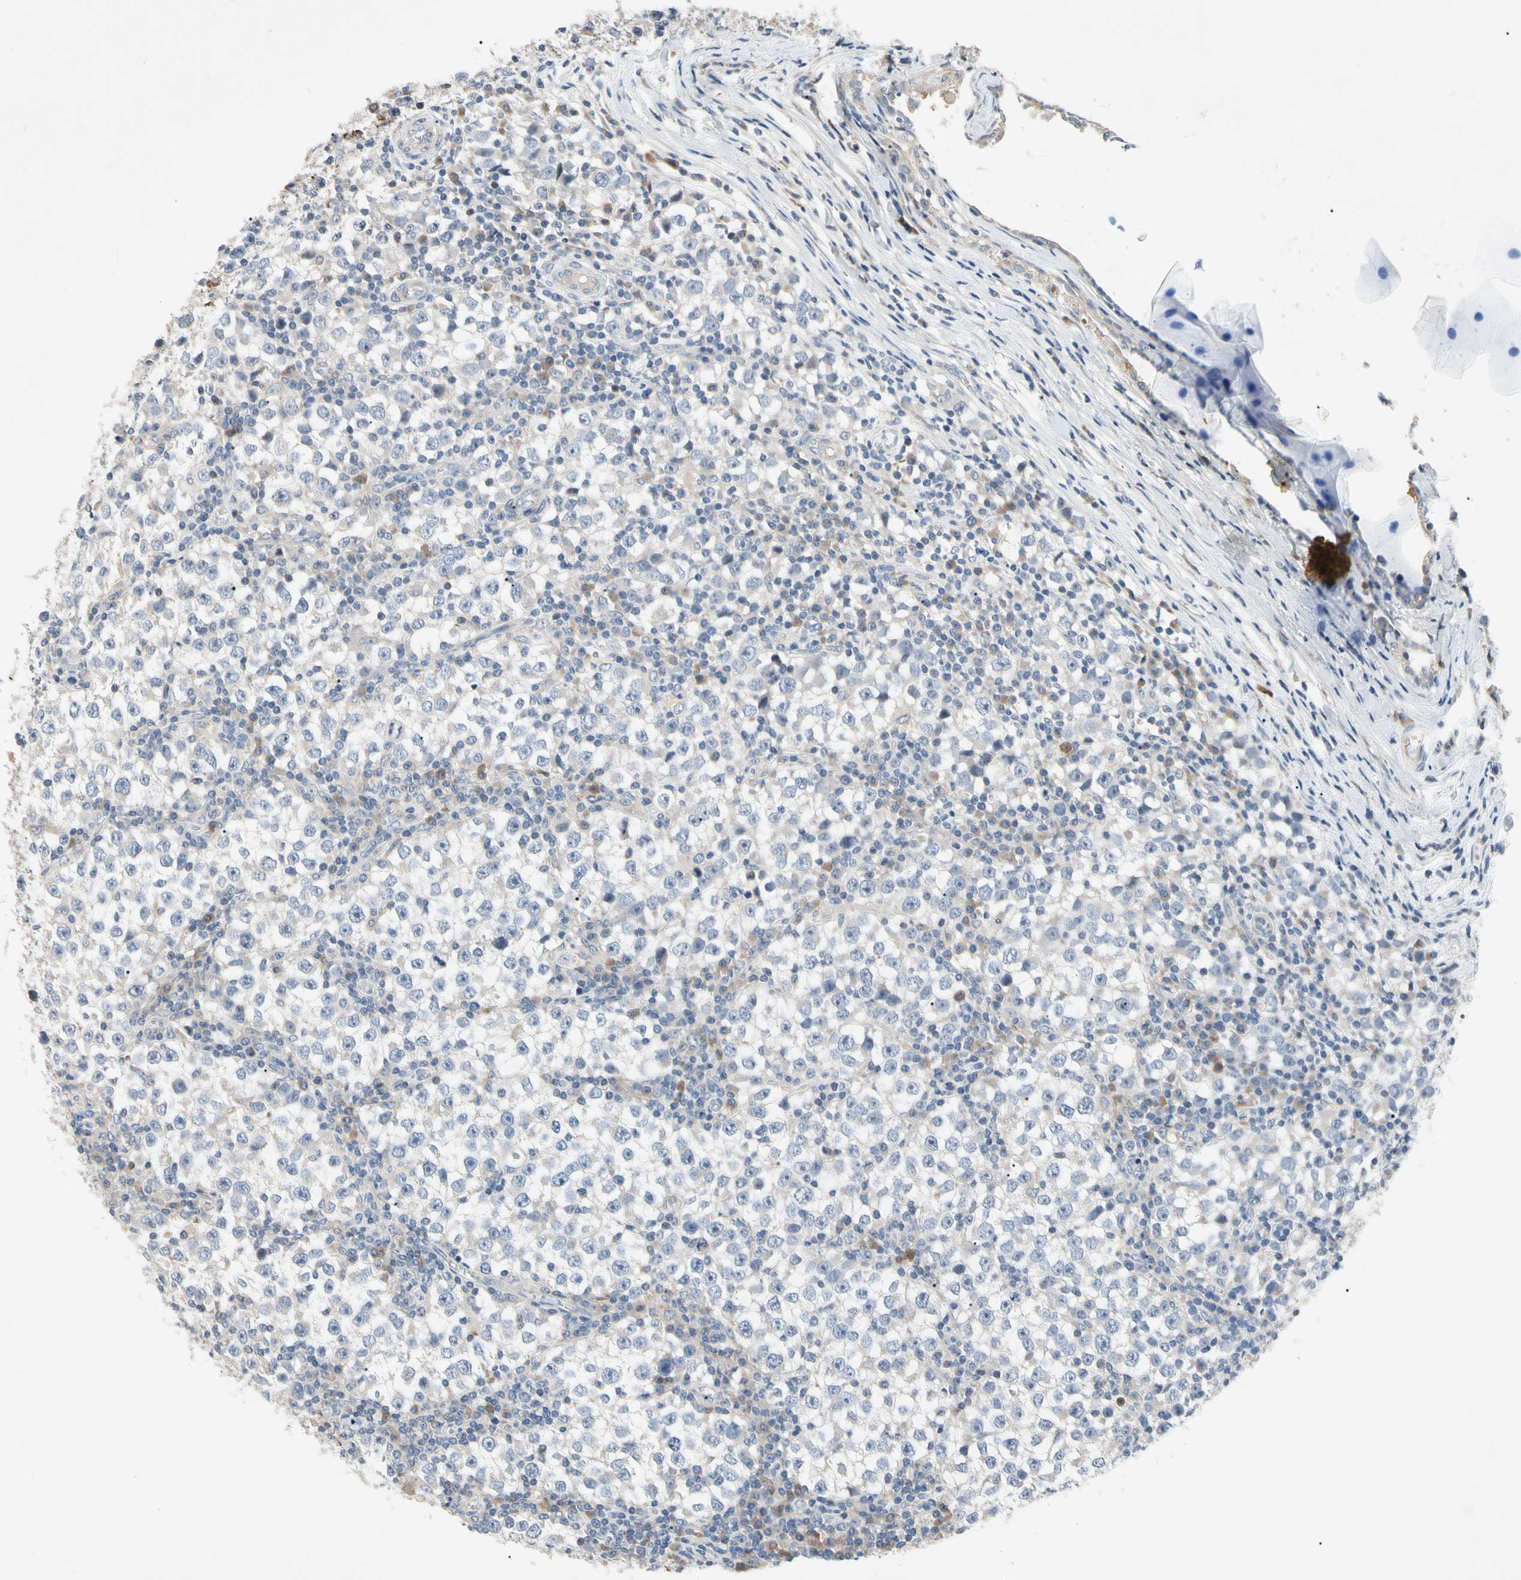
{"staining": {"intensity": "negative", "quantity": "none", "location": "none"}, "tissue": "testis cancer", "cell_type": "Tumor cells", "image_type": "cancer", "snomed": [{"axis": "morphology", "description": "Seminoma, NOS"}, {"axis": "topography", "description": "Testis"}], "caption": "A photomicrograph of human seminoma (testis) is negative for staining in tumor cells.", "gene": "GAS6", "patient": {"sex": "male", "age": 65}}